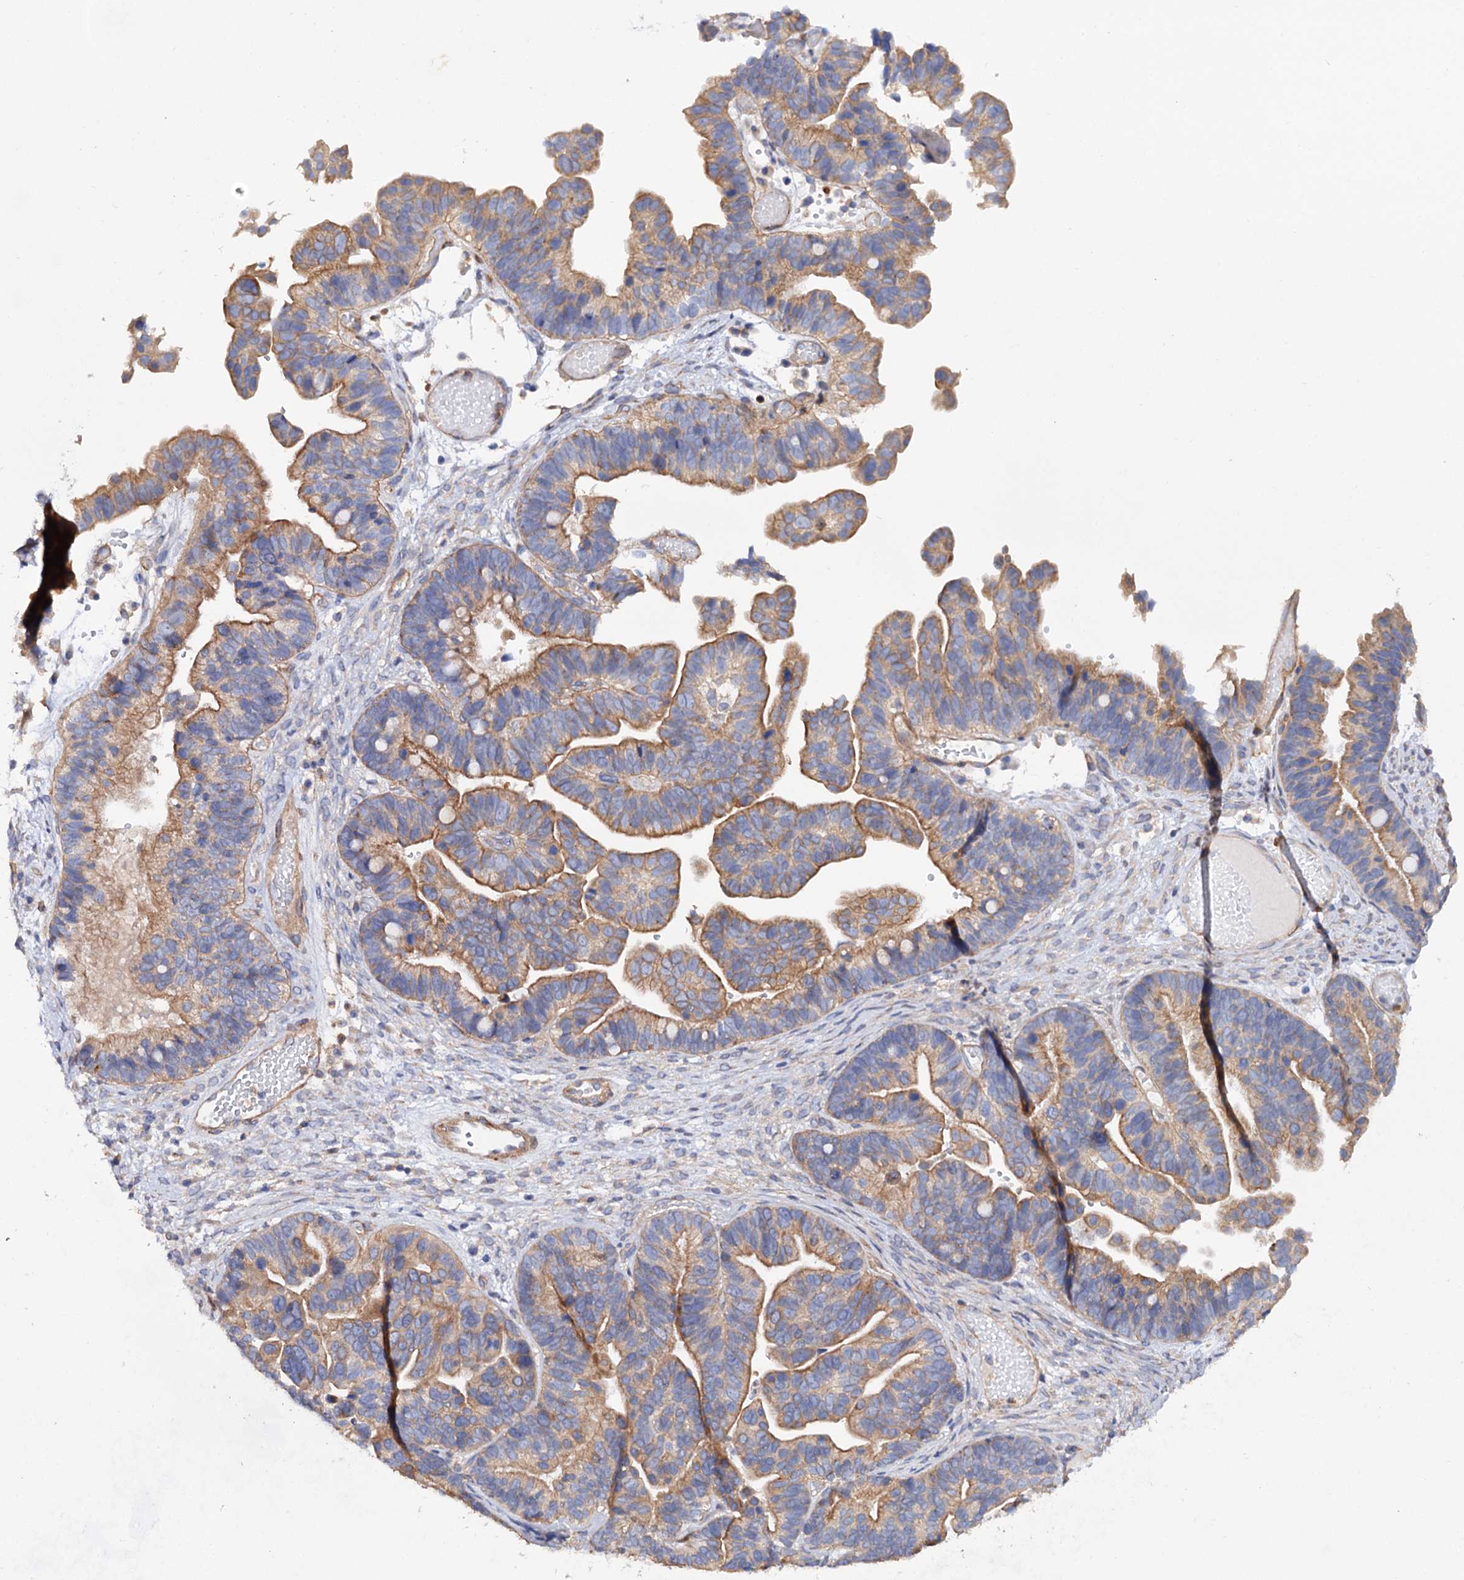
{"staining": {"intensity": "moderate", "quantity": ">75%", "location": "cytoplasmic/membranous"}, "tissue": "ovarian cancer", "cell_type": "Tumor cells", "image_type": "cancer", "snomed": [{"axis": "morphology", "description": "Cystadenocarcinoma, serous, NOS"}, {"axis": "topography", "description": "Ovary"}], "caption": "Ovarian cancer (serous cystadenocarcinoma) stained for a protein displays moderate cytoplasmic/membranous positivity in tumor cells.", "gene": "CSAD", "patient": {"sex": "female", "age": 56}}